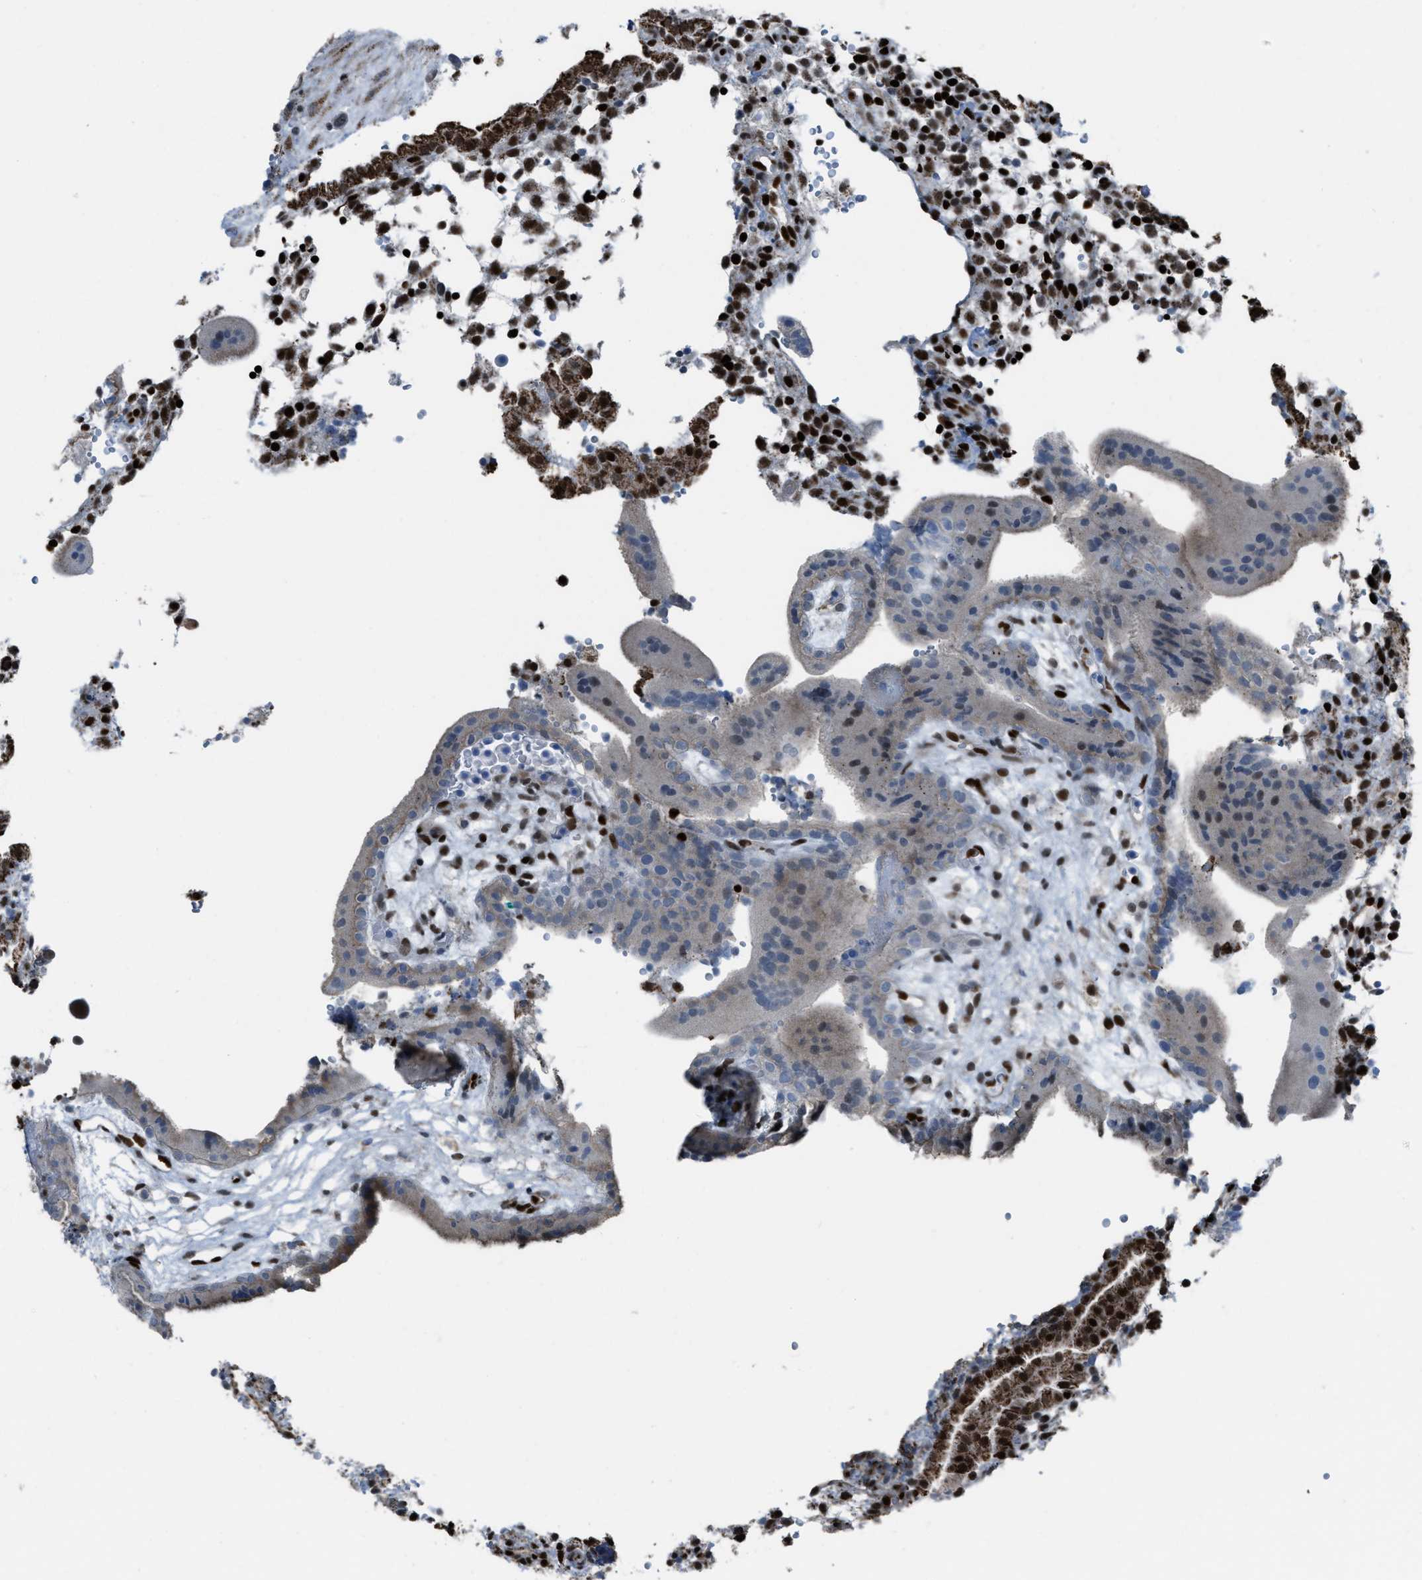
{"staining": {"intensity": "strong", "quantity": ">75%", "location": "nuclear"}, "tissue": "placenta", "cell_type": "Decidual cells", "image_type": "normal", "snomed": [{"axis": "morphology", "description": "Normal tissue, NOS"}, {"axis": "topography", "description": "Placenta"}], "caption": "Protein staining of normal placenta displays strong nuclear expression in about >75% of decidual cells.", "gene": "SLFN5", "patient": {"sex": "female", "age": 18}}